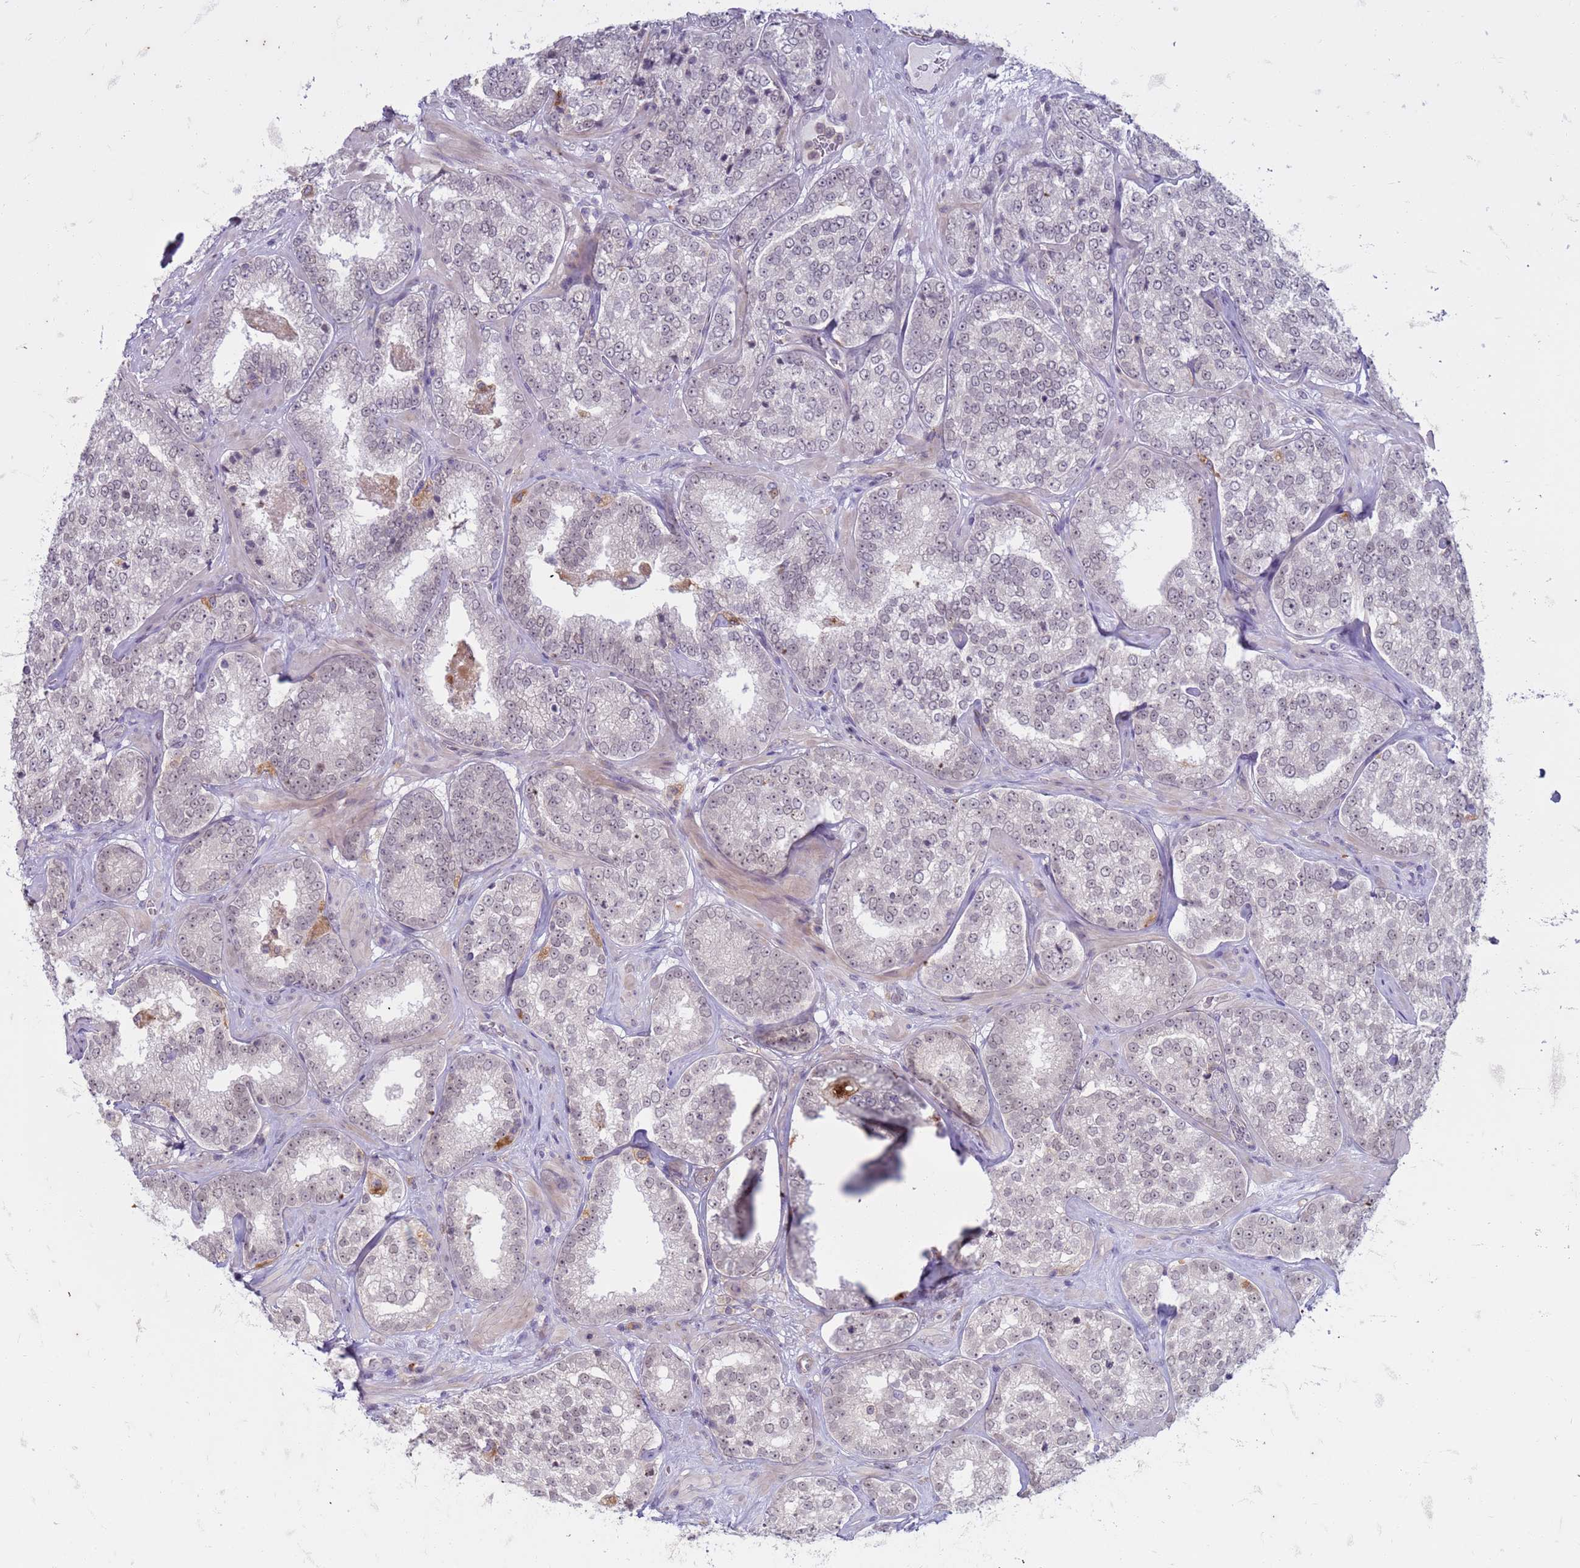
{"staining": {"intensity": "negative", "quantity": "none", "location": "none"}, "tissue": "prostate cancer", "cell_type": "Tumor cells", "image_type": "cancer", "snomed": [{"axis": "morphology", "description": "Normal tissue, NOS"}, {"axis": "morphology", "description": "Adenocarcinoma, High grade"}, {"axis": "topography", "description": "Prostate"}], "caption": "Micrograph shows no significant protein positivity in tumor cells of prostate cancer. Nuclei are stained in blue.", "gene": "SLC15A3", "patient": {"sex": "male", "age": 83}}